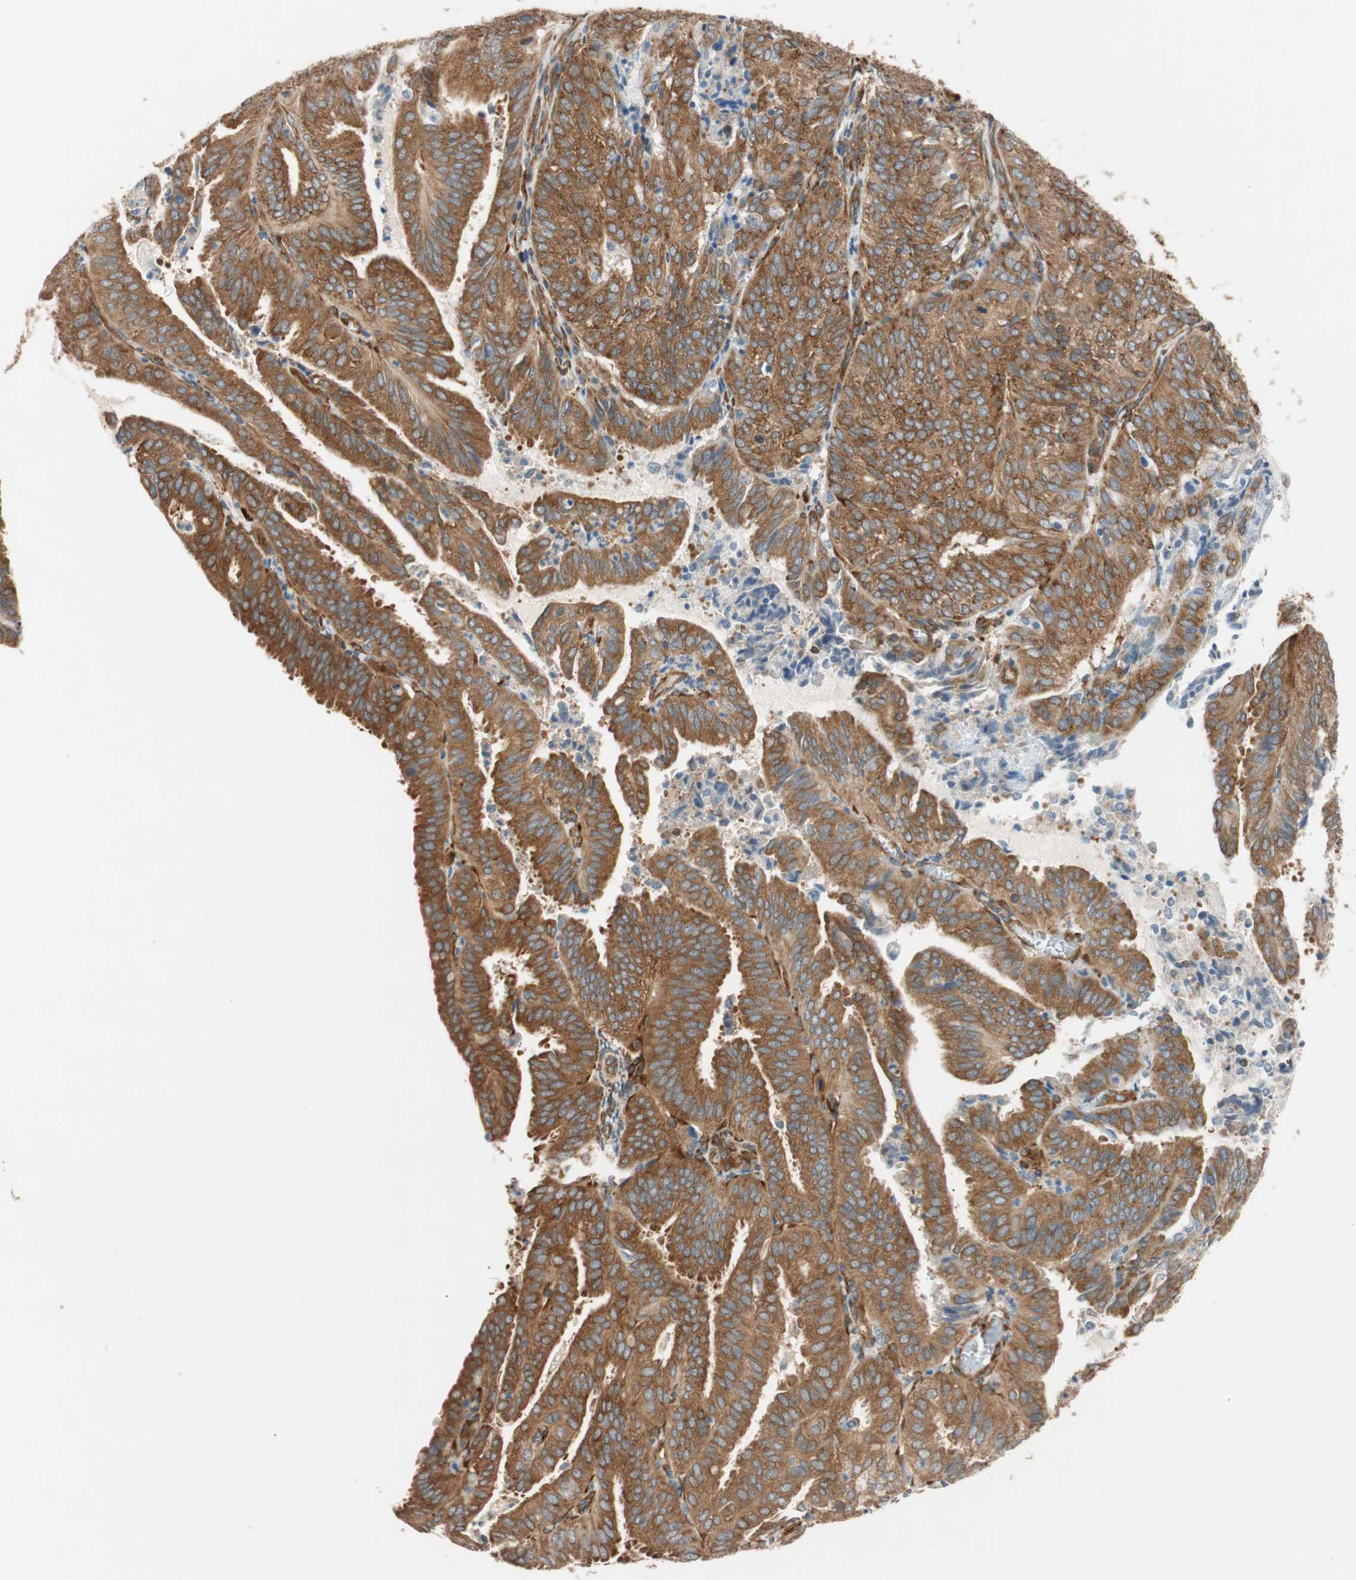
{"staining": {"intensity": "strong", "quantity": ">75%", "location": "cytoplasmic/membranous"}, "tissue": "endometrial cancer", "cell_type": "Tumor cells", "image_type": "cancer", "snomed": [{"axis": "morphology", "description": "Adenocarcinoma, NOS"}, {"axis": "topography", "description": "Uterus"}], "caption": "Adenocarcinoma (endometrial) stained for a protein (brown) exhibits strong cytoplasmic/membranous positive expression in about >75% of tumor cells.", "gene": "WASL", "patient": {"sex": "female", "age": 60}}